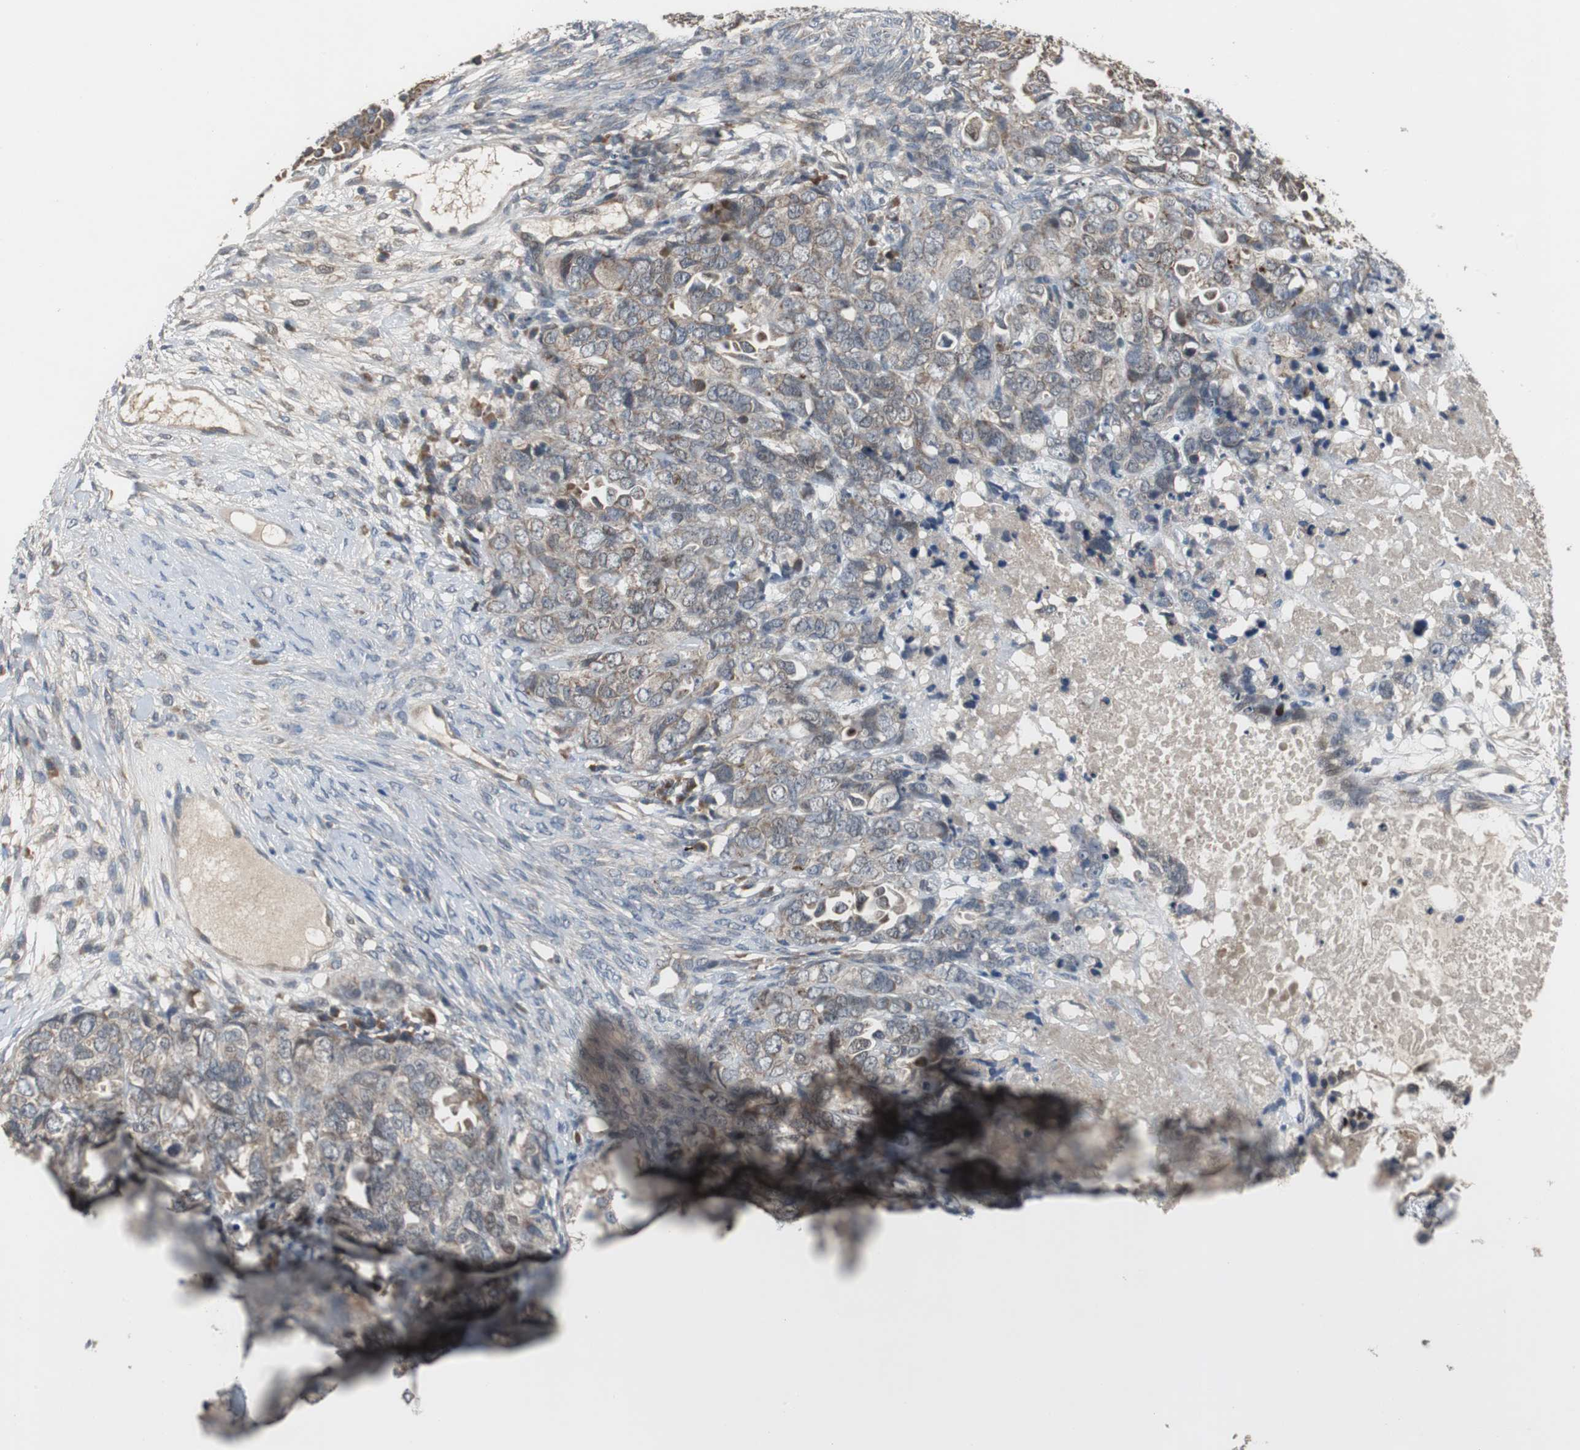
{"staining": {"intensity": "weak", "quantity": ">75%", "location": "cytoplasmic/membranous"}, "tissue": "ovarian cancer", "cell_type": "Tumor cells", "image_type": "cancer", "snomed": [{"axis": "morphology", "description": "Cystadenocarcinoma, serous, NOS"}, {"axis": "topography", "description": "Ovary"}], "caption": "Weak cytoplasmic/membranous expression is appreciated in about >75% of tumor cells in ovarian cancer (serous cystadenocarcinoma).", "gene": "MYT1", "patient": {"sex": "female", "age": 82}}